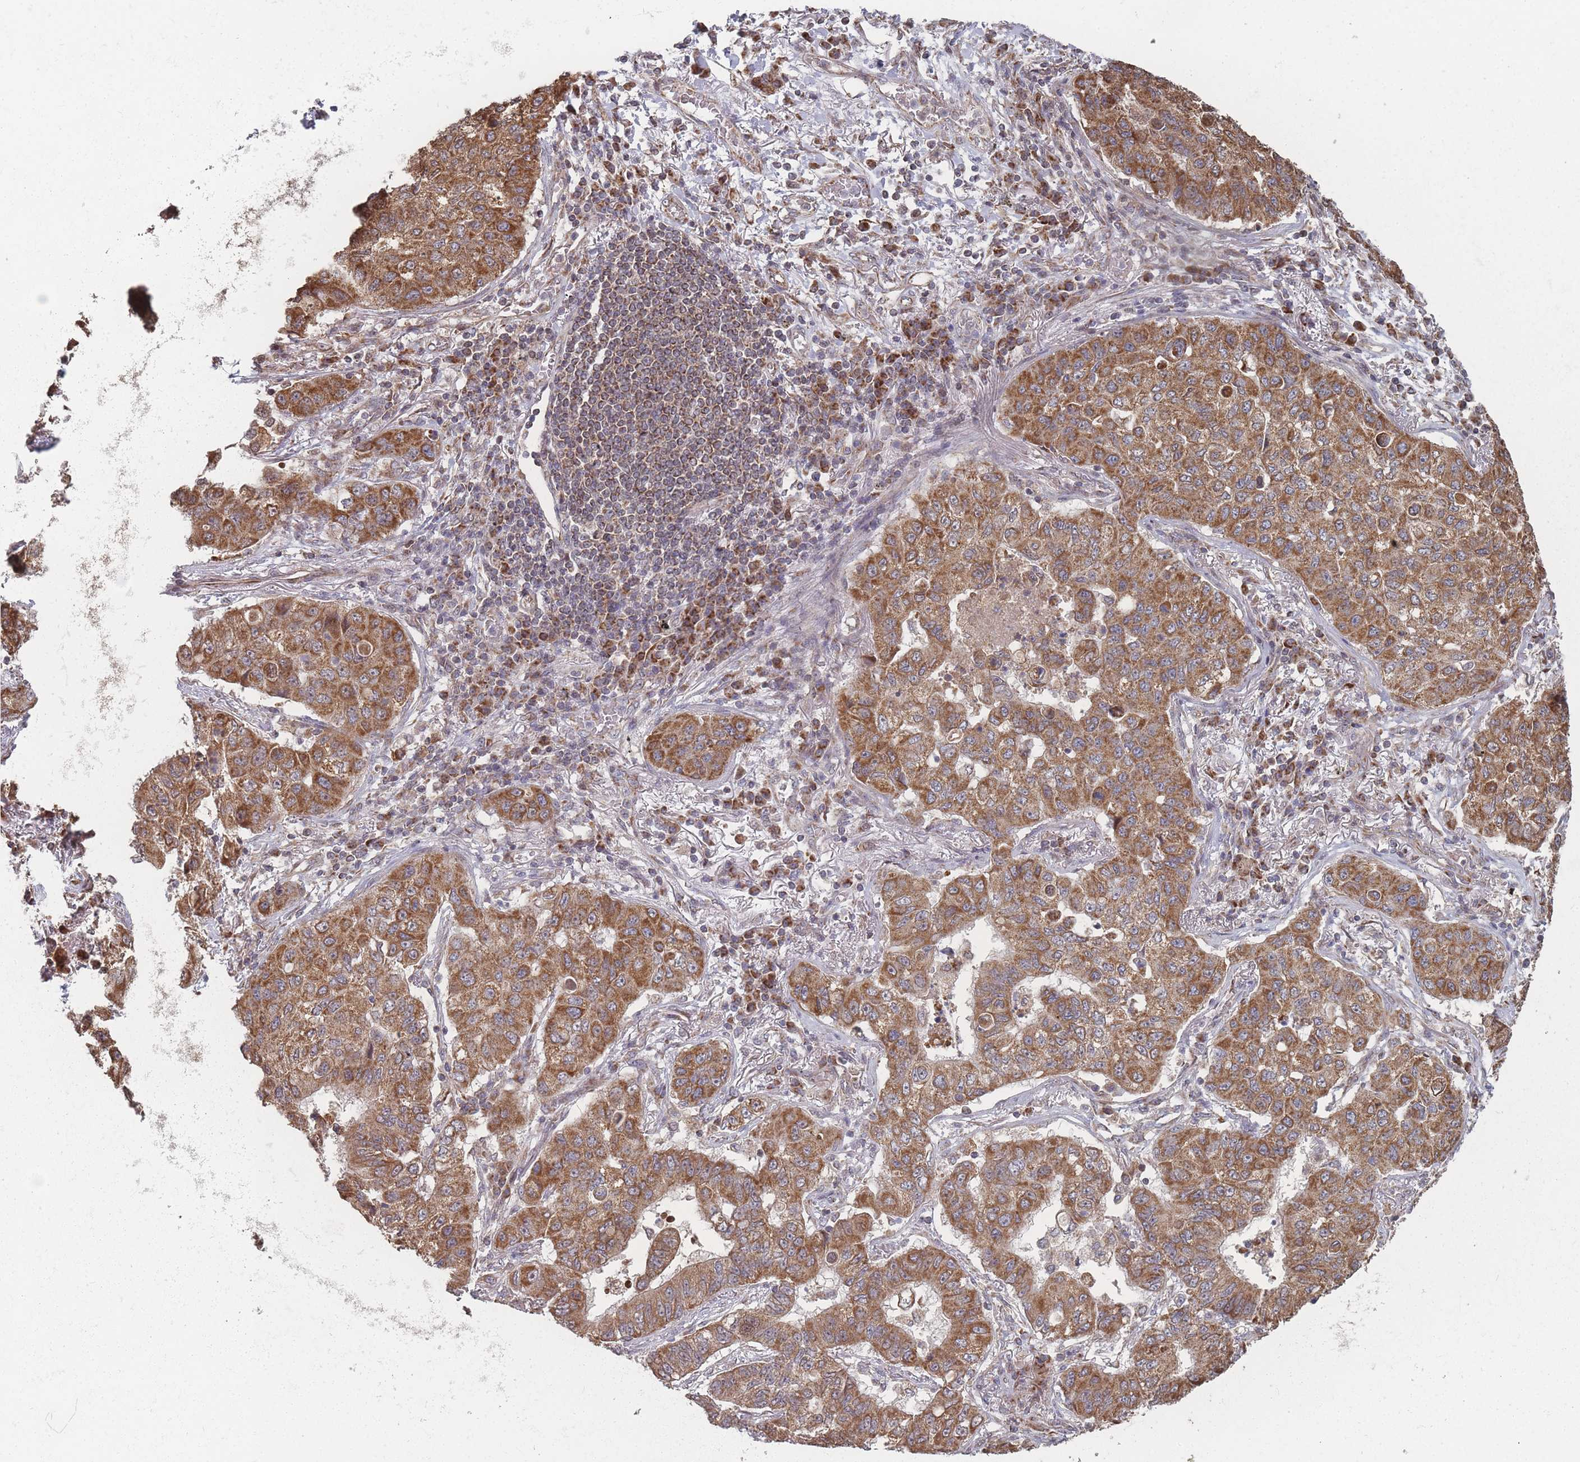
{"staining": {"intensity": "strong", "quantity": ">75%", "location": "cytoplasmic/membranous"}, "tissue": "lung cancer", "cell_type": "Tumor cells", "image_type": "cancer", "snomed": [{"axis": "morphology", "description": "Squamous cell carcinoma, NOS"}, {"axis": "topography", "description": "Lung"}], "caption": "Protein staining of lung cancer (squamous cell carcinoma) tissue demonstrates strong cytoplasmic/membranous positivity in about >75% of tumor cells. Nuclei are stained in blue.", "gene": "PSMB3", "patient": {"sex": "male", "age": 74}}